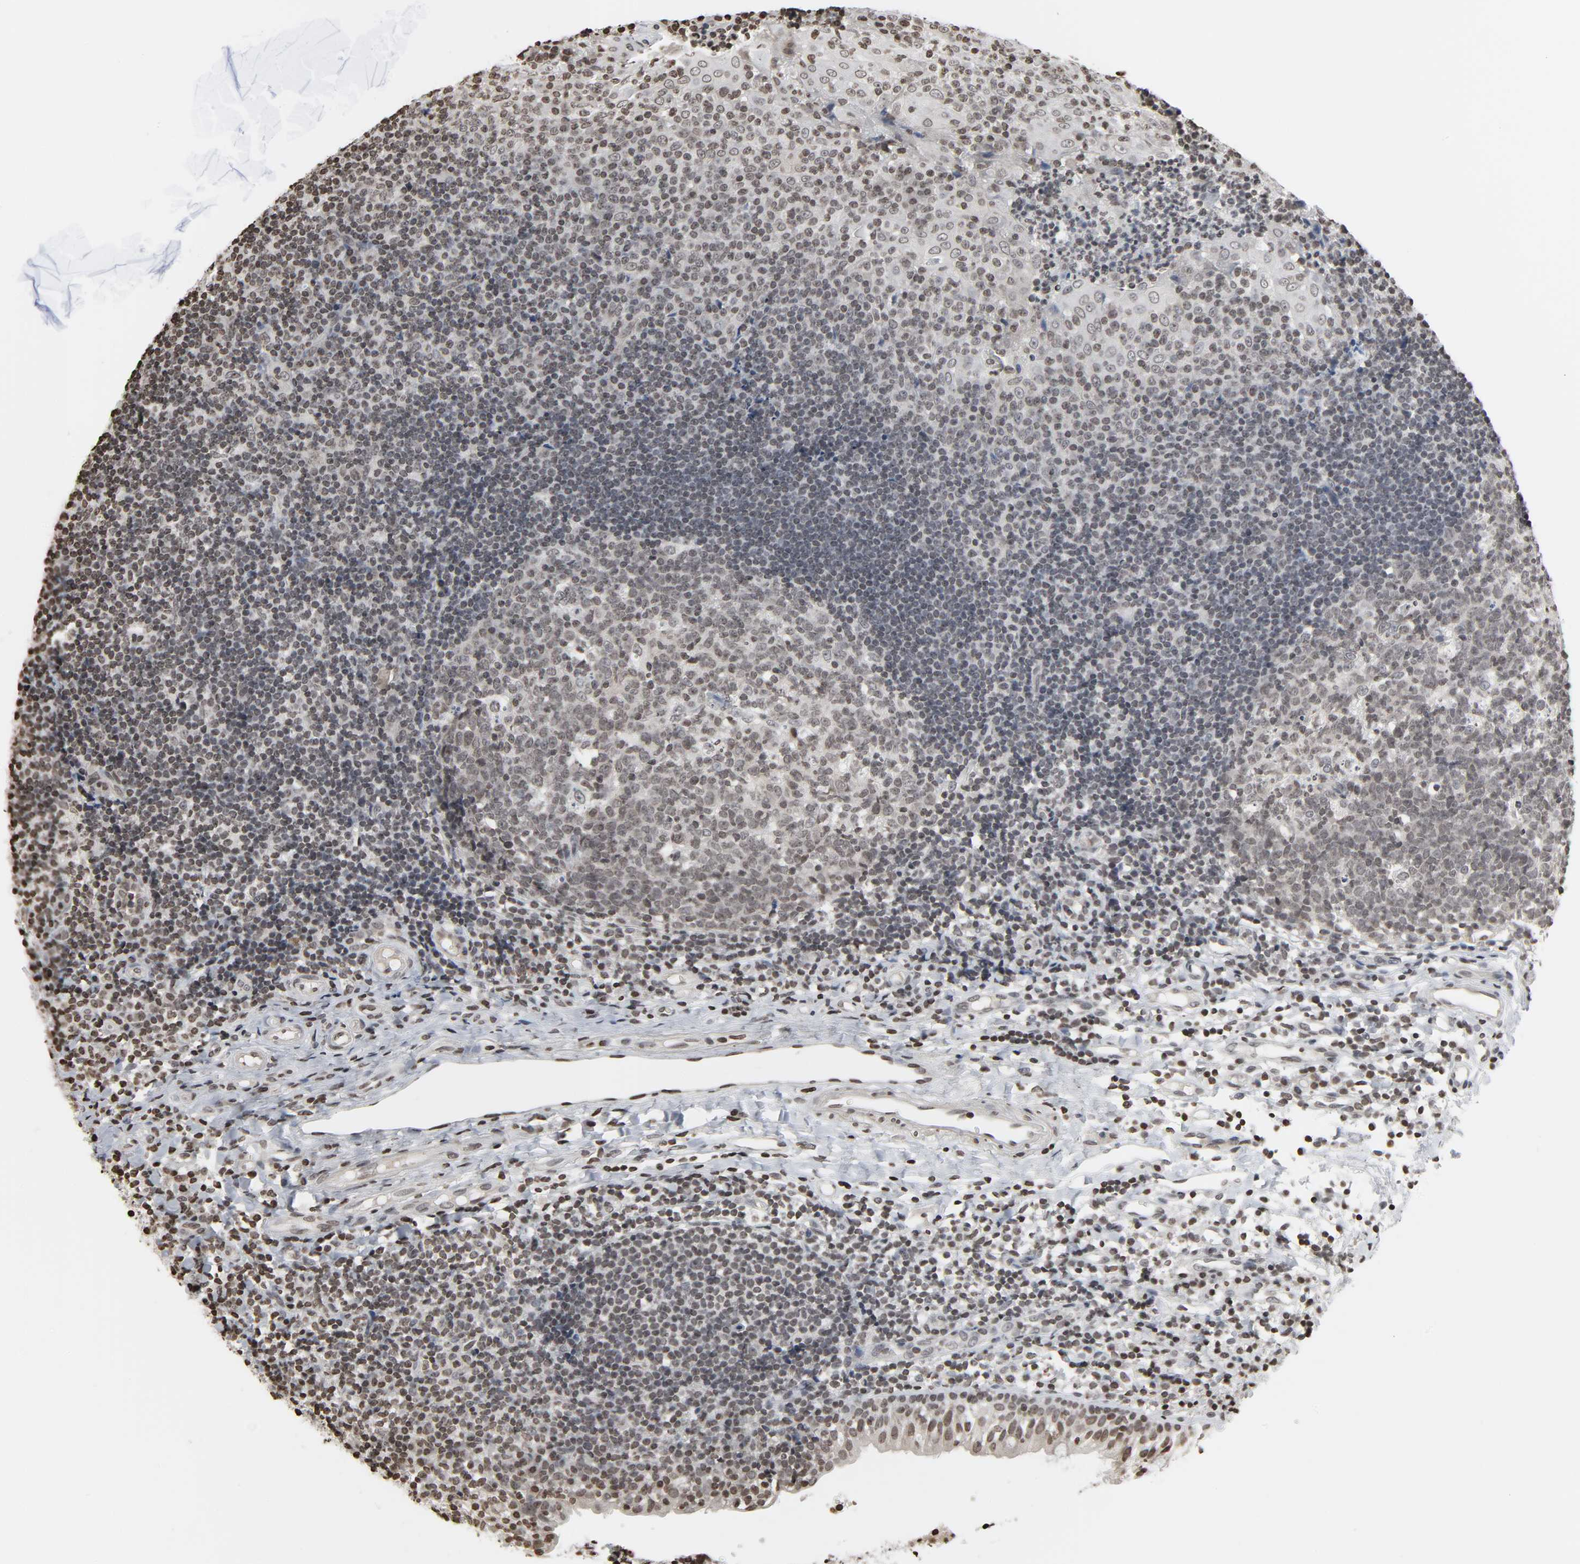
{"staining": {"intensity": "weak", "quantity": "25%-75%", "location": "cytoplasmic/membranous,nuclear"}, "tissue": "tonsil", "cell_type": "Germinal center cells", "image_type": "normal", "snomed": [{"axis": "morphology", "description": "Normal tissue, NOS"}, {"axis": "topography", "description": "Tonsil"}], "caption": "A histopathology image showing weak cytoplasmic/membranous,nuclear staining in approximately 25%-75% of germinal center cells in unremarkable tonsil, as visualized by brown immunohistochemical staining.", "gene": "ELAVL1", "patient": {"sex": "female", "age": 40}}